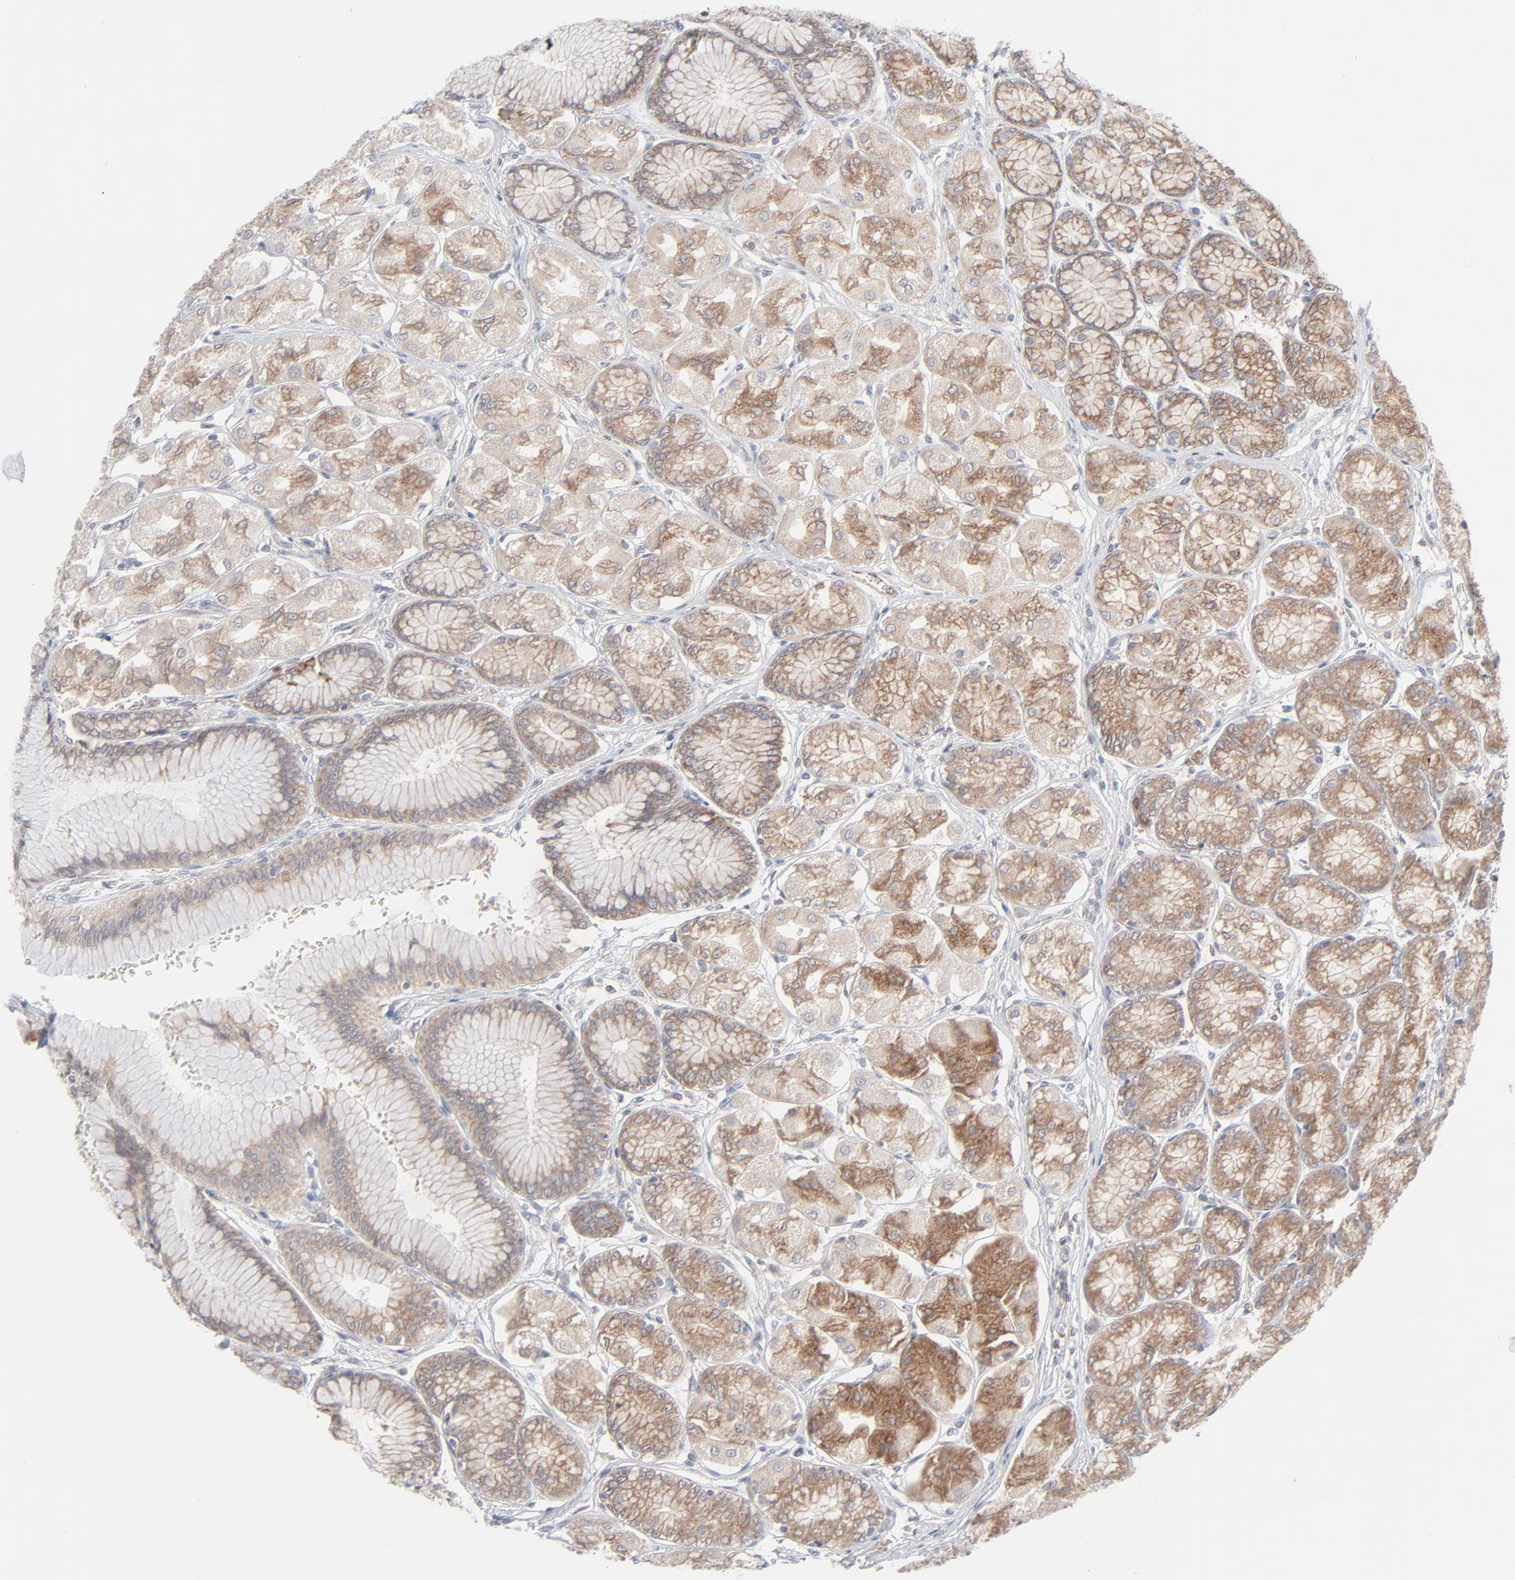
{"staining": {"intensity": "moderate", "quantity": ">75%", "location": "cytoplasmic/membranous"}, "tissue": "stomach", "cell_type": "Glandular cells", "image_type": "normal", "snomed": [{"axis": "morphology", "description": "Normal tissue, NOS"}, {"axis": "morphology", "description": "Adenocarcinoma, NOS"}, {"axis": "topography", "description": "Stomach"}, {"axis": "topography", "description": "Stomach, lower"}], "caption": "Glandular cells demonstrate medium levels of moderate cytoplasmic/membranous expression in approximately >75% of cells in benign human stomach.", "gene": "KDSR", "patient": {"sex": "female", "age": 65}}